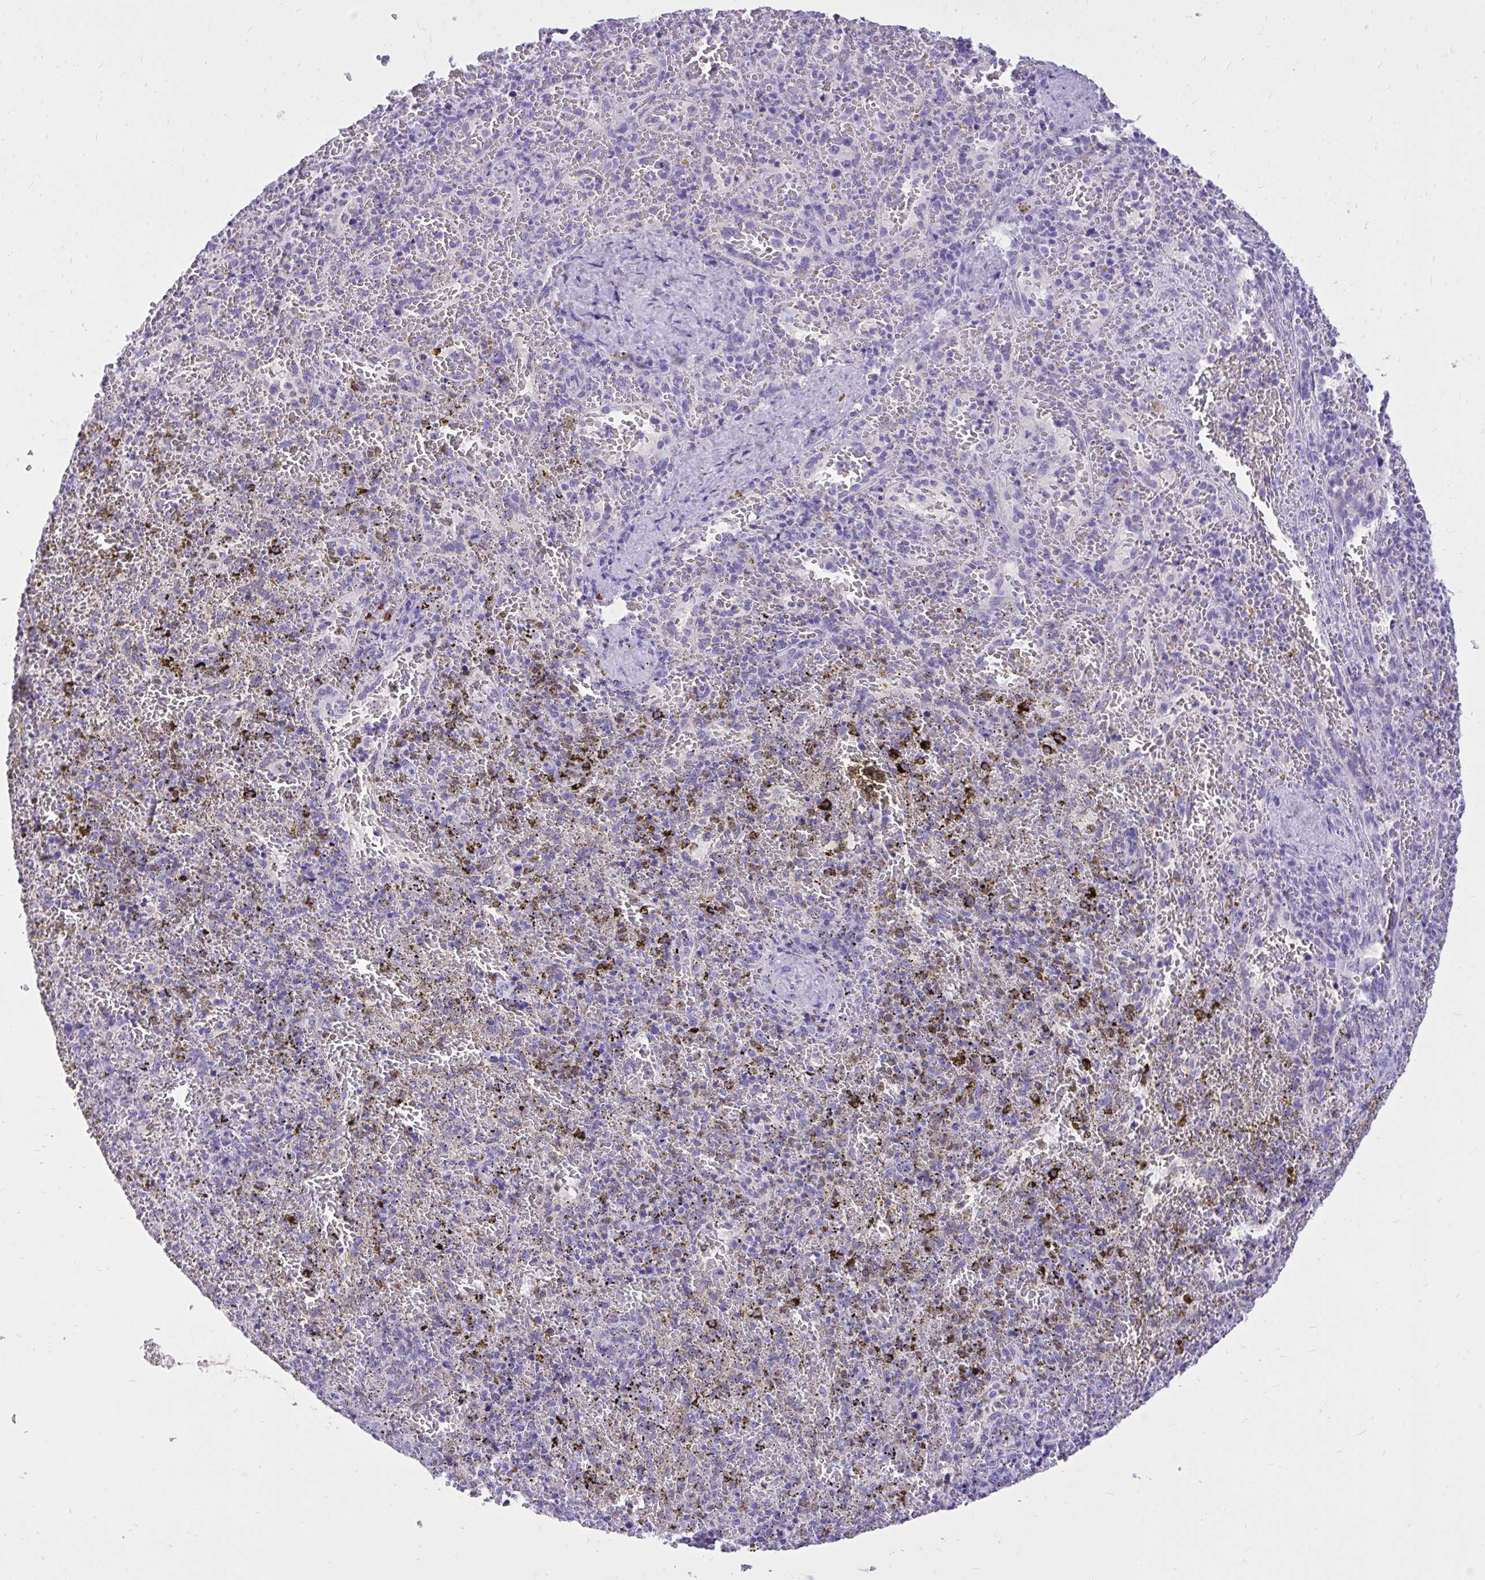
{"staining": {"intensity": "negative", "quantity": "none", "location": "none"}, "tissue": "spleen", "cell_type": "Cells in red pulp", "image_type": "normal", "snomed": [{"axis": "morphology", "description": "Normal tissue, NOS"}, {"axis": "topography", "description": "Spleen"}], "caption": "There is no significant positivity in cells in red pulp of spleen. Nuclei are stained in blue.", "gene": "MON1A", "patient": {"sex": "female", "age": 50}}